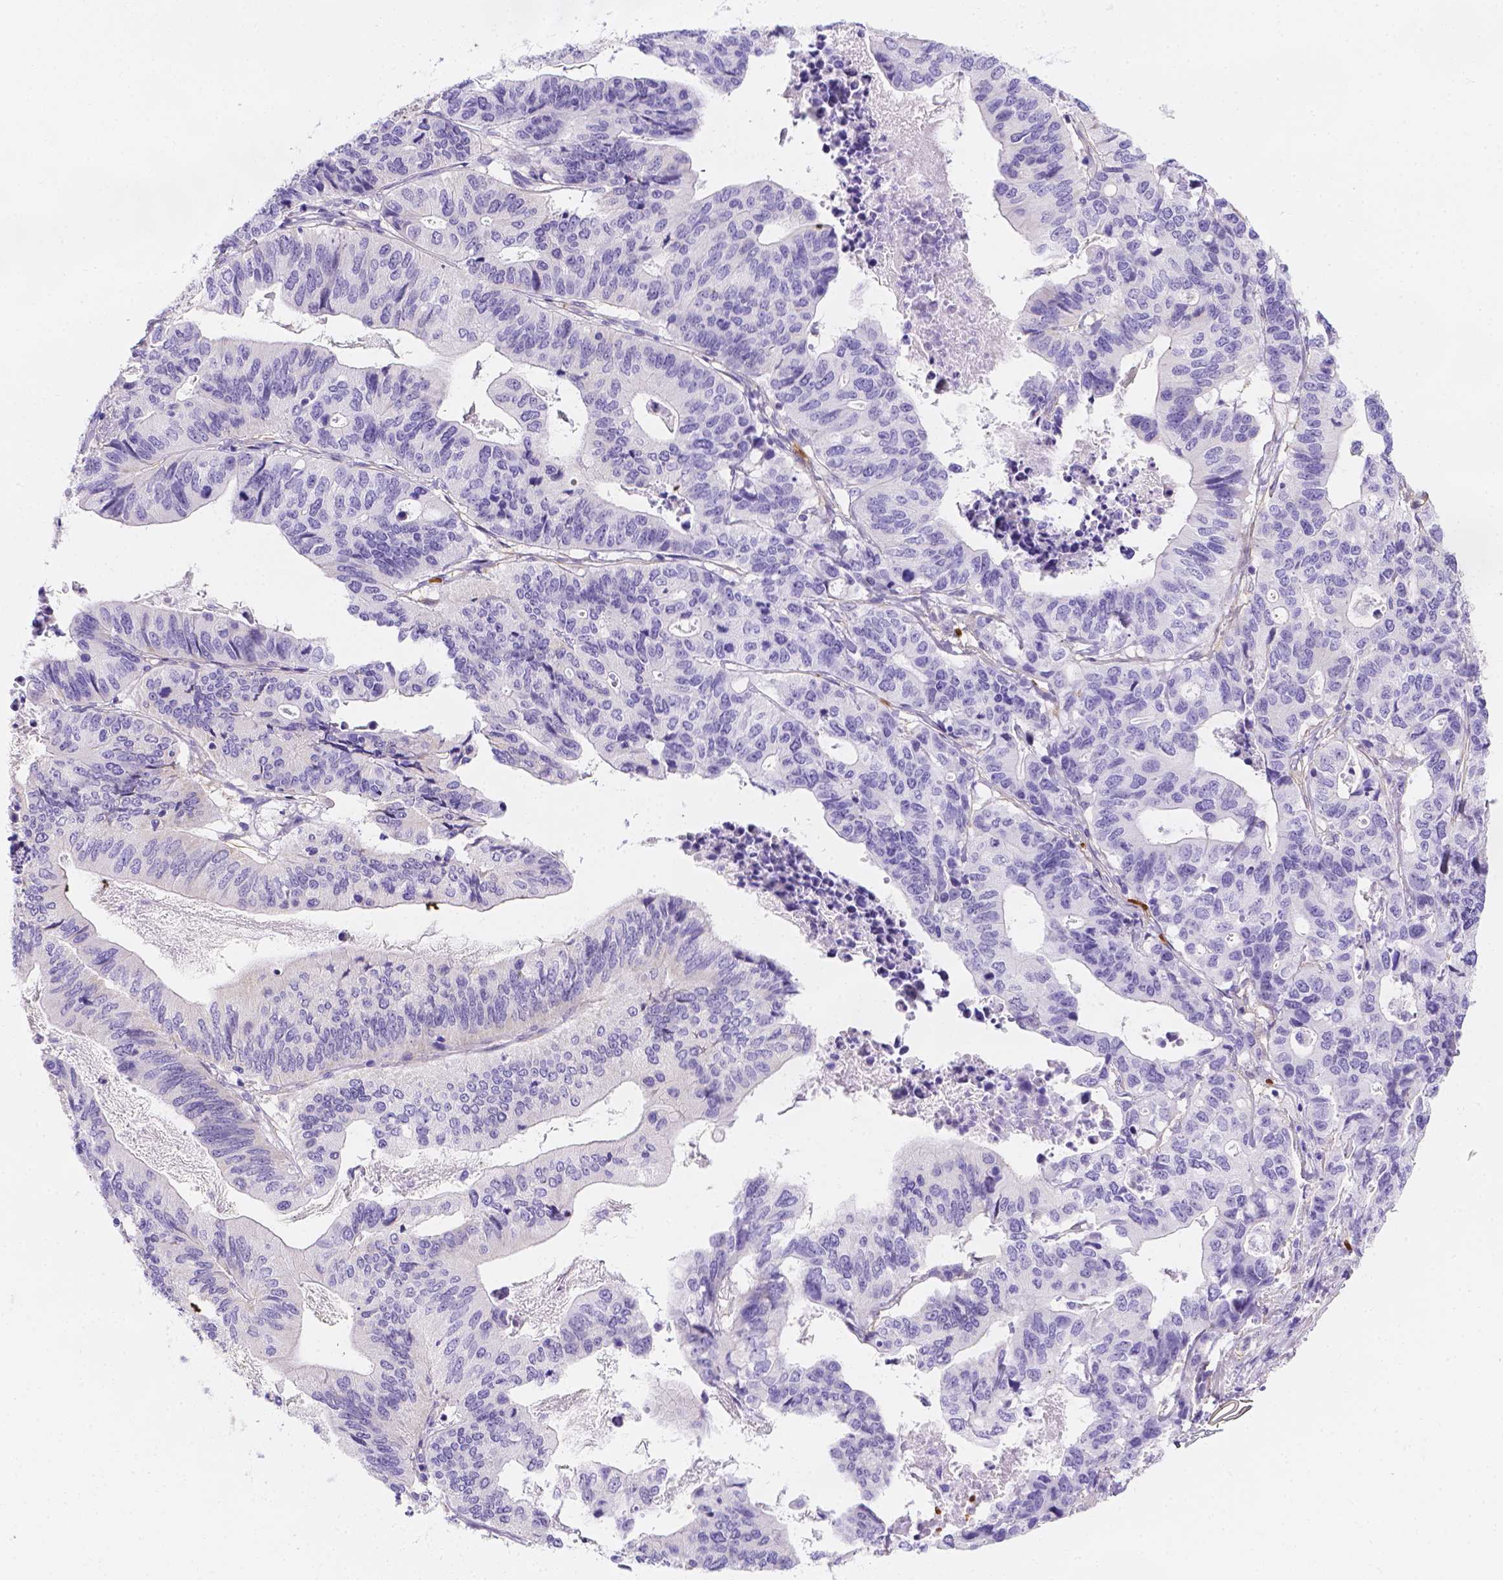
{"staining": {"intensity": "negative", "quantity": "none", "location": "none"}, "tissue": "stomach cancer", "cell_type": "Tumor cells", "image_type": "cancer", "snomed": [{"axis": "morphology", "description": "Adenocarcinoma, NOS"}, {"axis": "topography", "description": "Stomach, upper"}], "caption": "Immunohistochemistry (IHC) image of neoplastic tissue: human stomach adenocarcinoma stained with DAB (3,3'-diaminobenzidine) exhibits no significant protein positivity in tumor cells. (DAB (3,3'-diaminobenzidine) immunohistochemistry visualized using brightfield microscopy, high magnification).", "gene": "SLC40A1", "patient": {"sex": "female", "age": 67}}